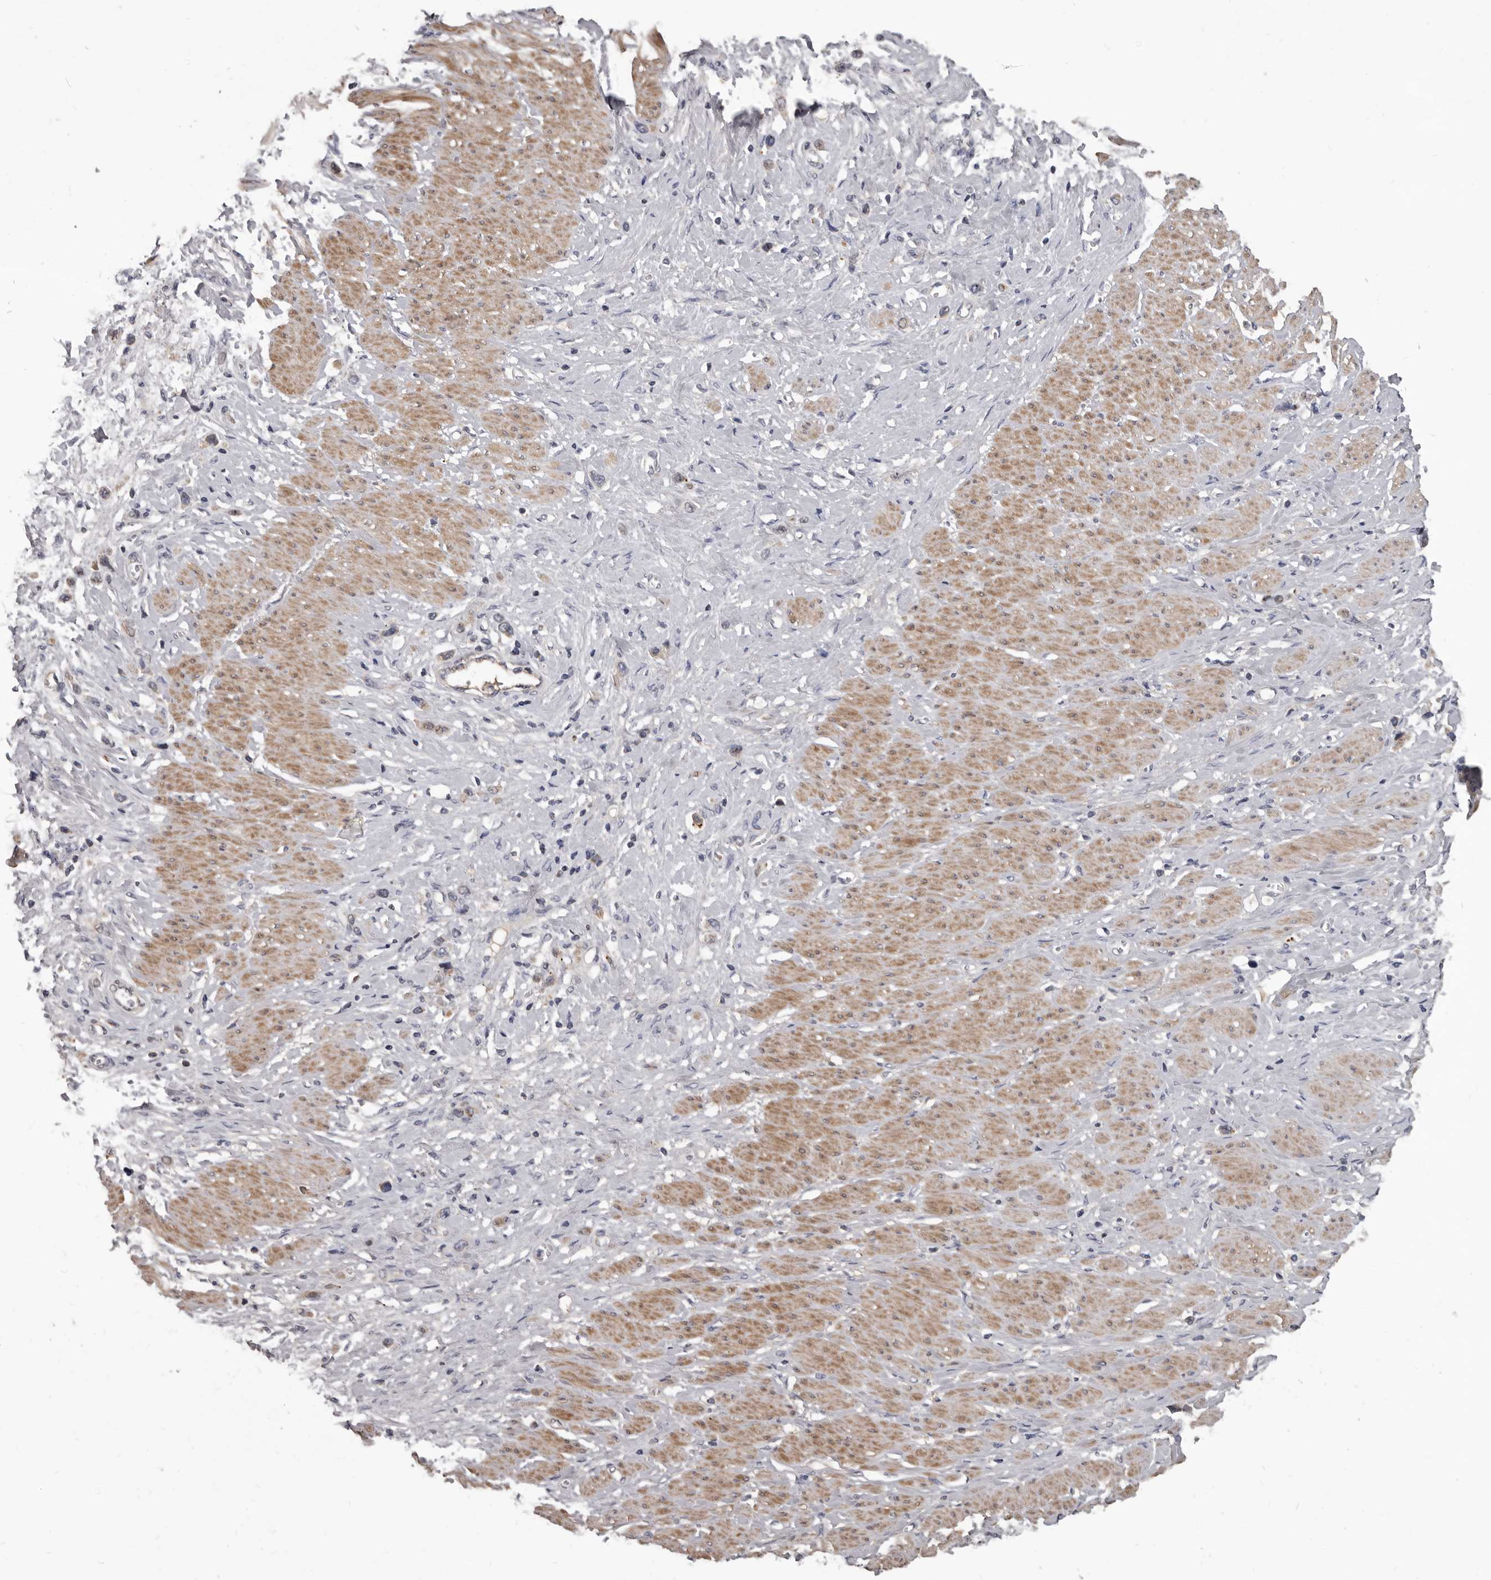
{"staining": {"intensity": "moderate", "quantity": "<25%", "location": "cytoplasmic/membranous"}, "tissue": "stomach cancer", "cell_type": "Tumor cells", "image_type": "cancer", "snomed": [{"axis": "morphology", "description": "Adenocarcinoma, NOS"}, {"axis": "topography", "description": "Stomach"}], "caption": "A photomicrograph of stomach adenocarcinoma stained for a protein shows moderate cytoplasmic/membranous brown staining in tumor cells.", "gene": "ALDH5A1", "patient": {"sex": "female", "age": 65}}